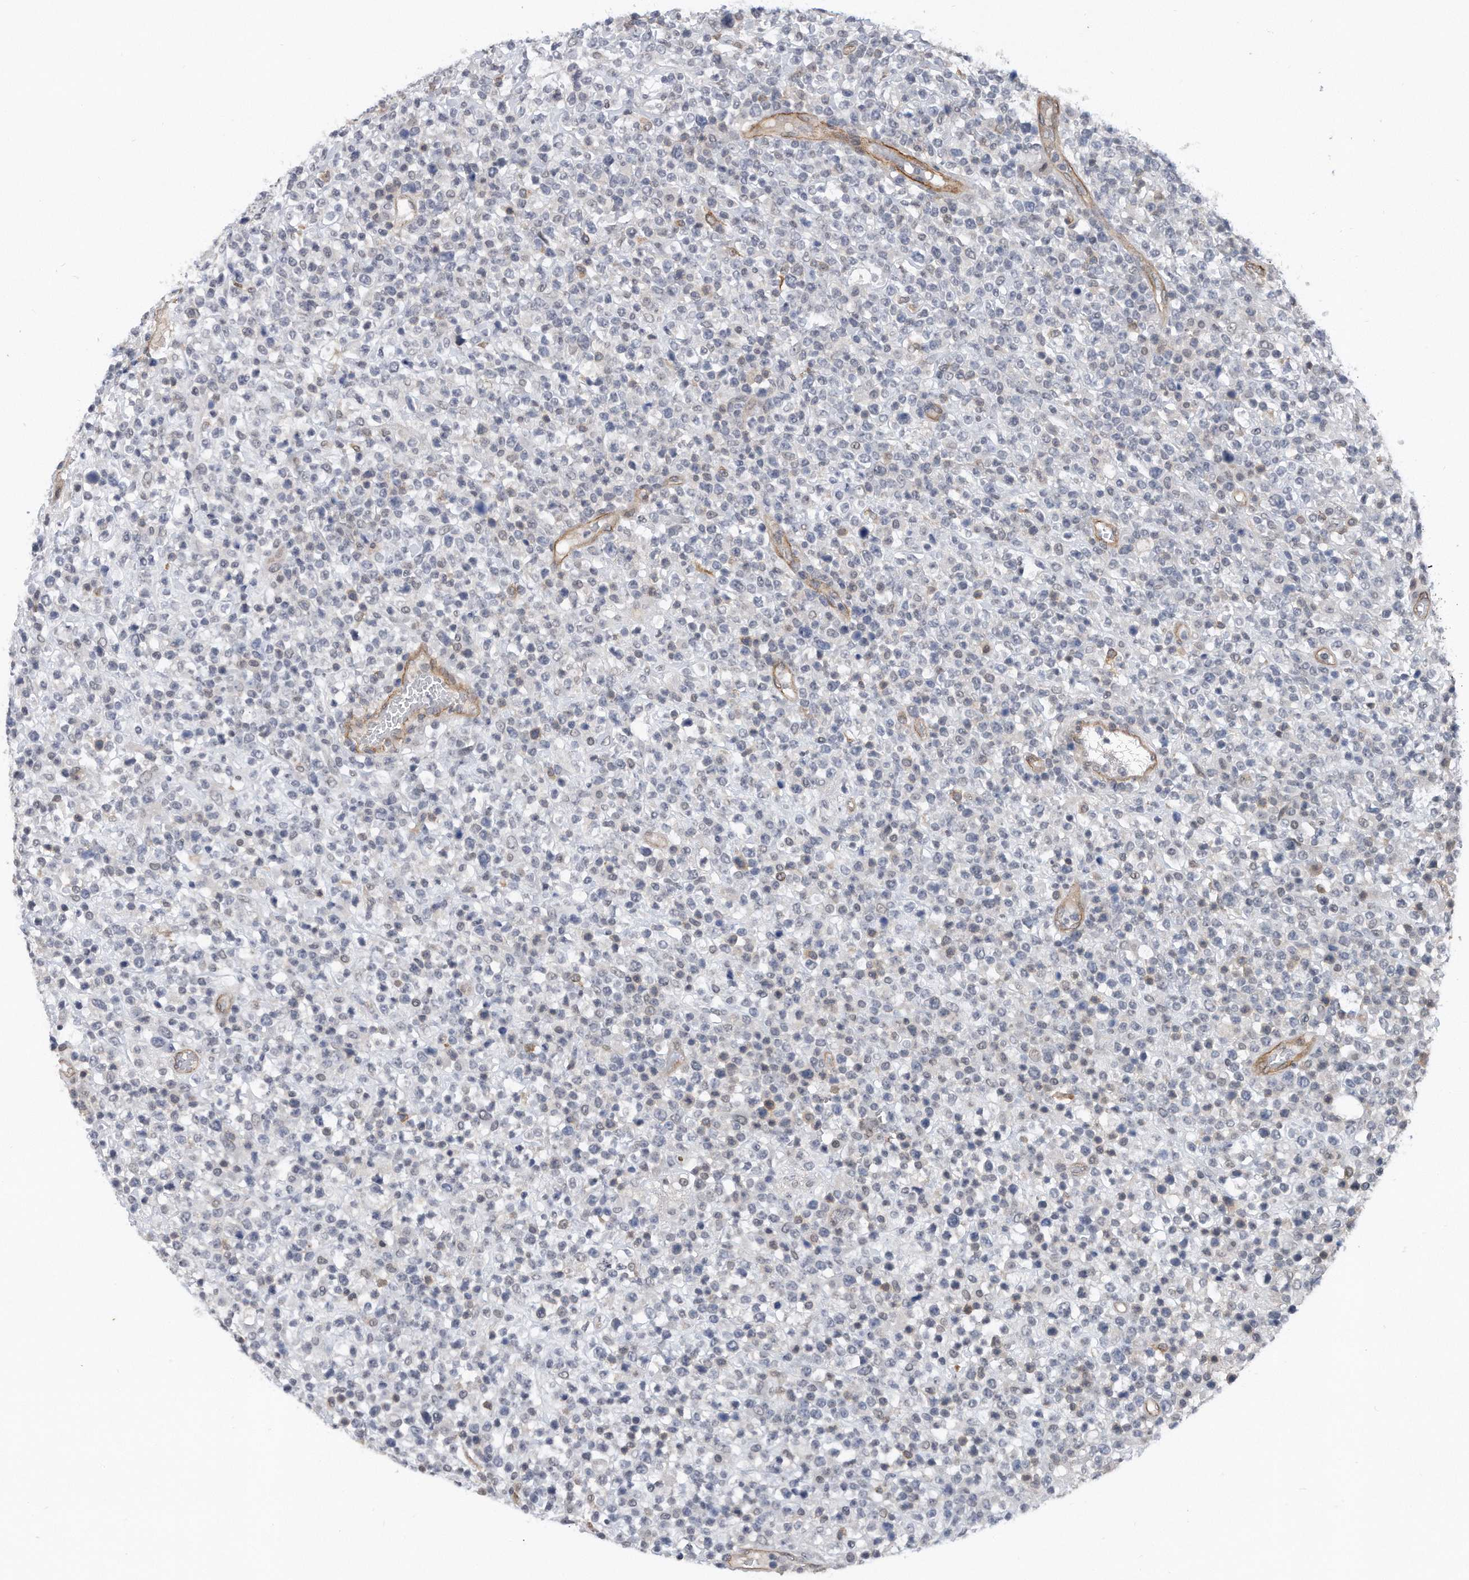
{"staining": {"intensity": "negative", "quantity": "none", "location": "none"}, "tissue": "lymphoma", "cell_type": "Tumor cells", "image_type": "cancer", "snomed": [{"axis": "morphology", "description": "Malignant lymphoma, non-Hodgkin's type, High grade"}, {"axis": "topography", "description": "Colon"}], "caption": "Tumor cells are negative for brown protein staining in high-grade malignant lymphoma, non-Hodgkin's type.", "gene": "TP53INP1", "patient": {"sex": "female", "age": 53}}